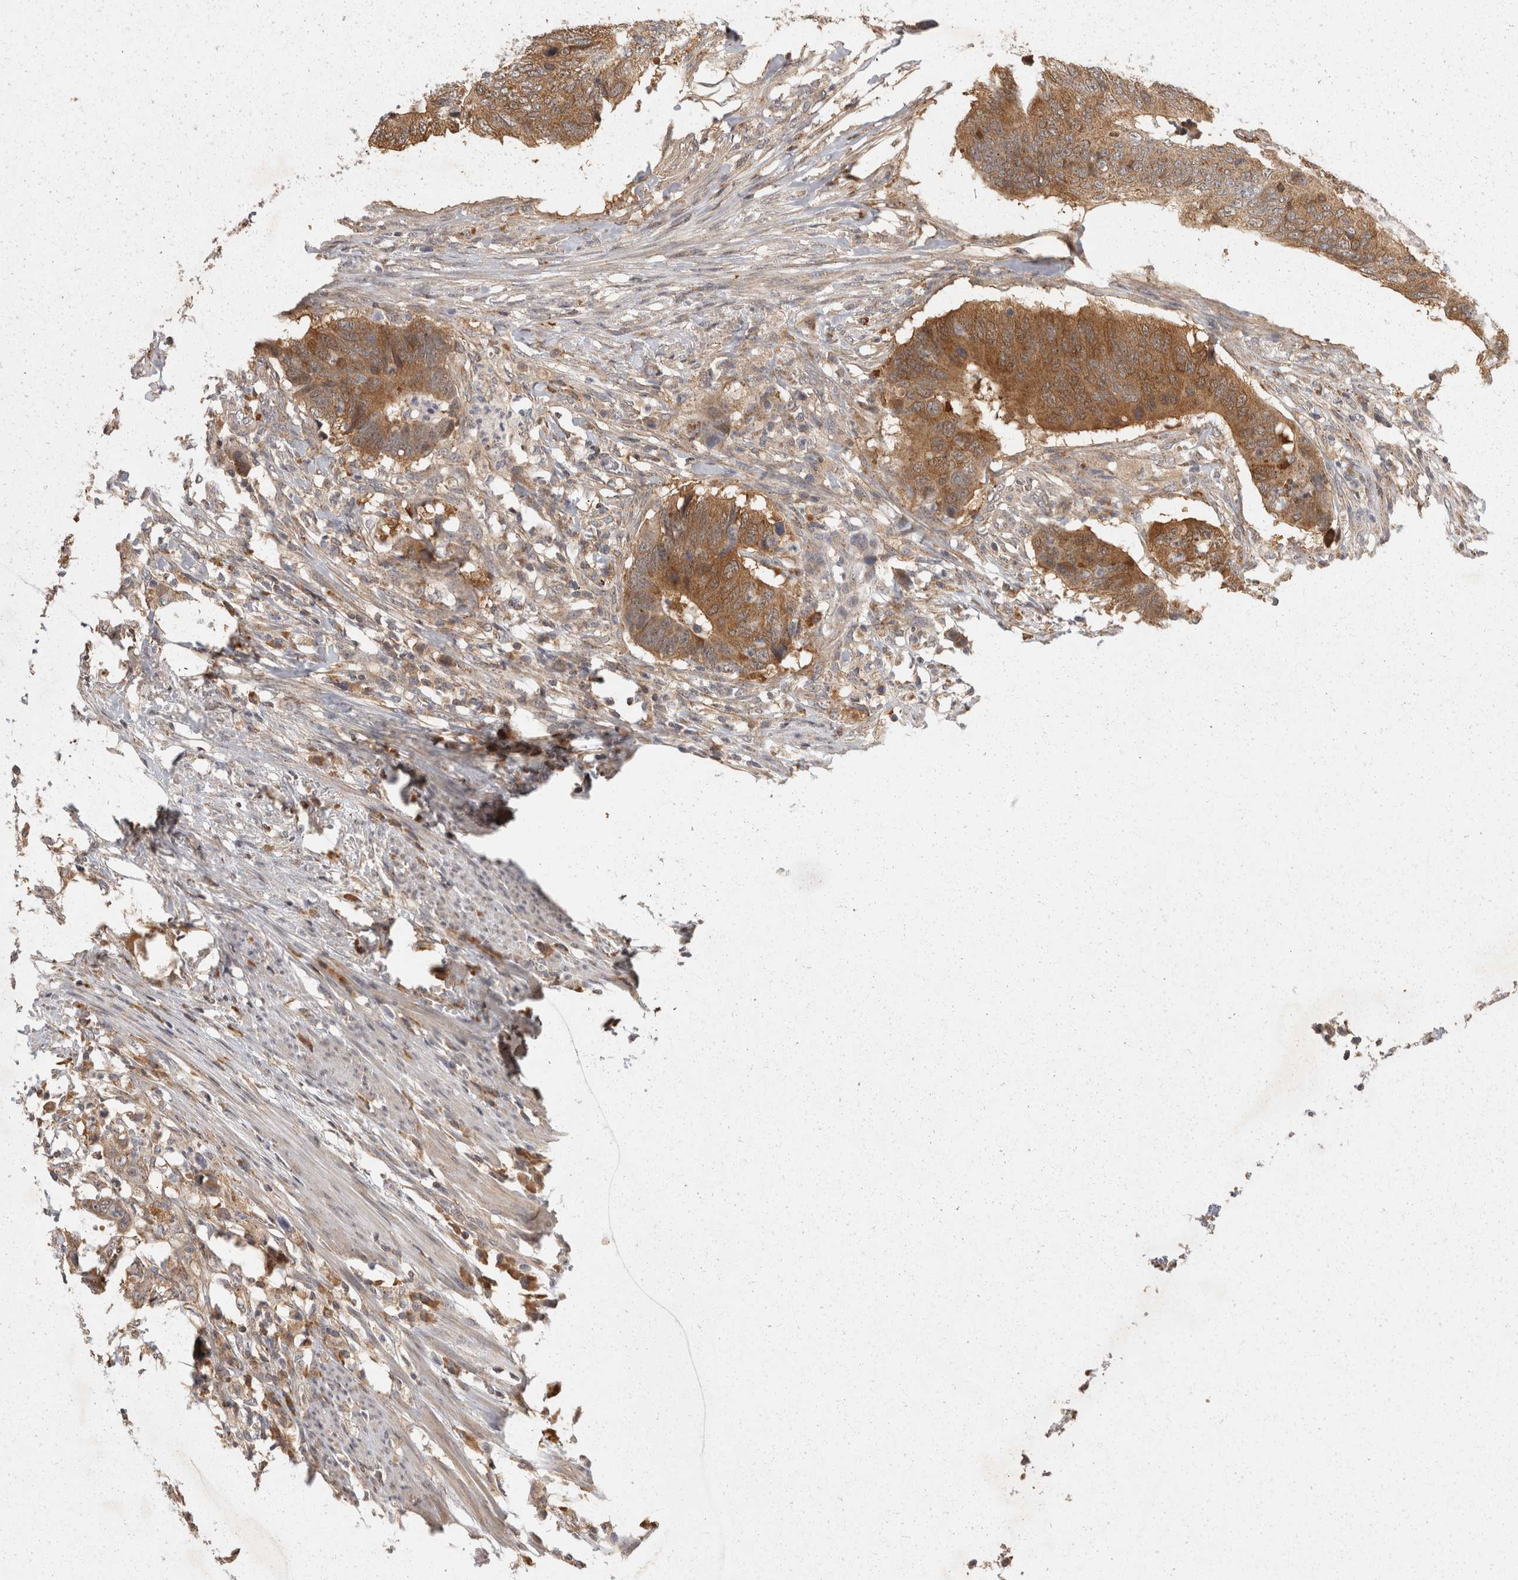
{"staining": {"intensity": "moderate", "quantity": ">75%", "location": "cytoplasmic/membranous"}, "tissue": "colorectal cancer", "cell_type": "Tumor cells", "image_type": "cancer", "snomed": [{"axis": "morphology", "description": "Adenocarcinoma, NOS"}, {"axis": "topography", "description": "Colon"}], "caption": "Tumor cells display medium levels of moderate cytoplasmic/membranous expression in about >75% of cells in colorectal cancer (adenocarcinoma).", "gene": "ACAT2", "patient": {"sex": "male", "age": 56}}